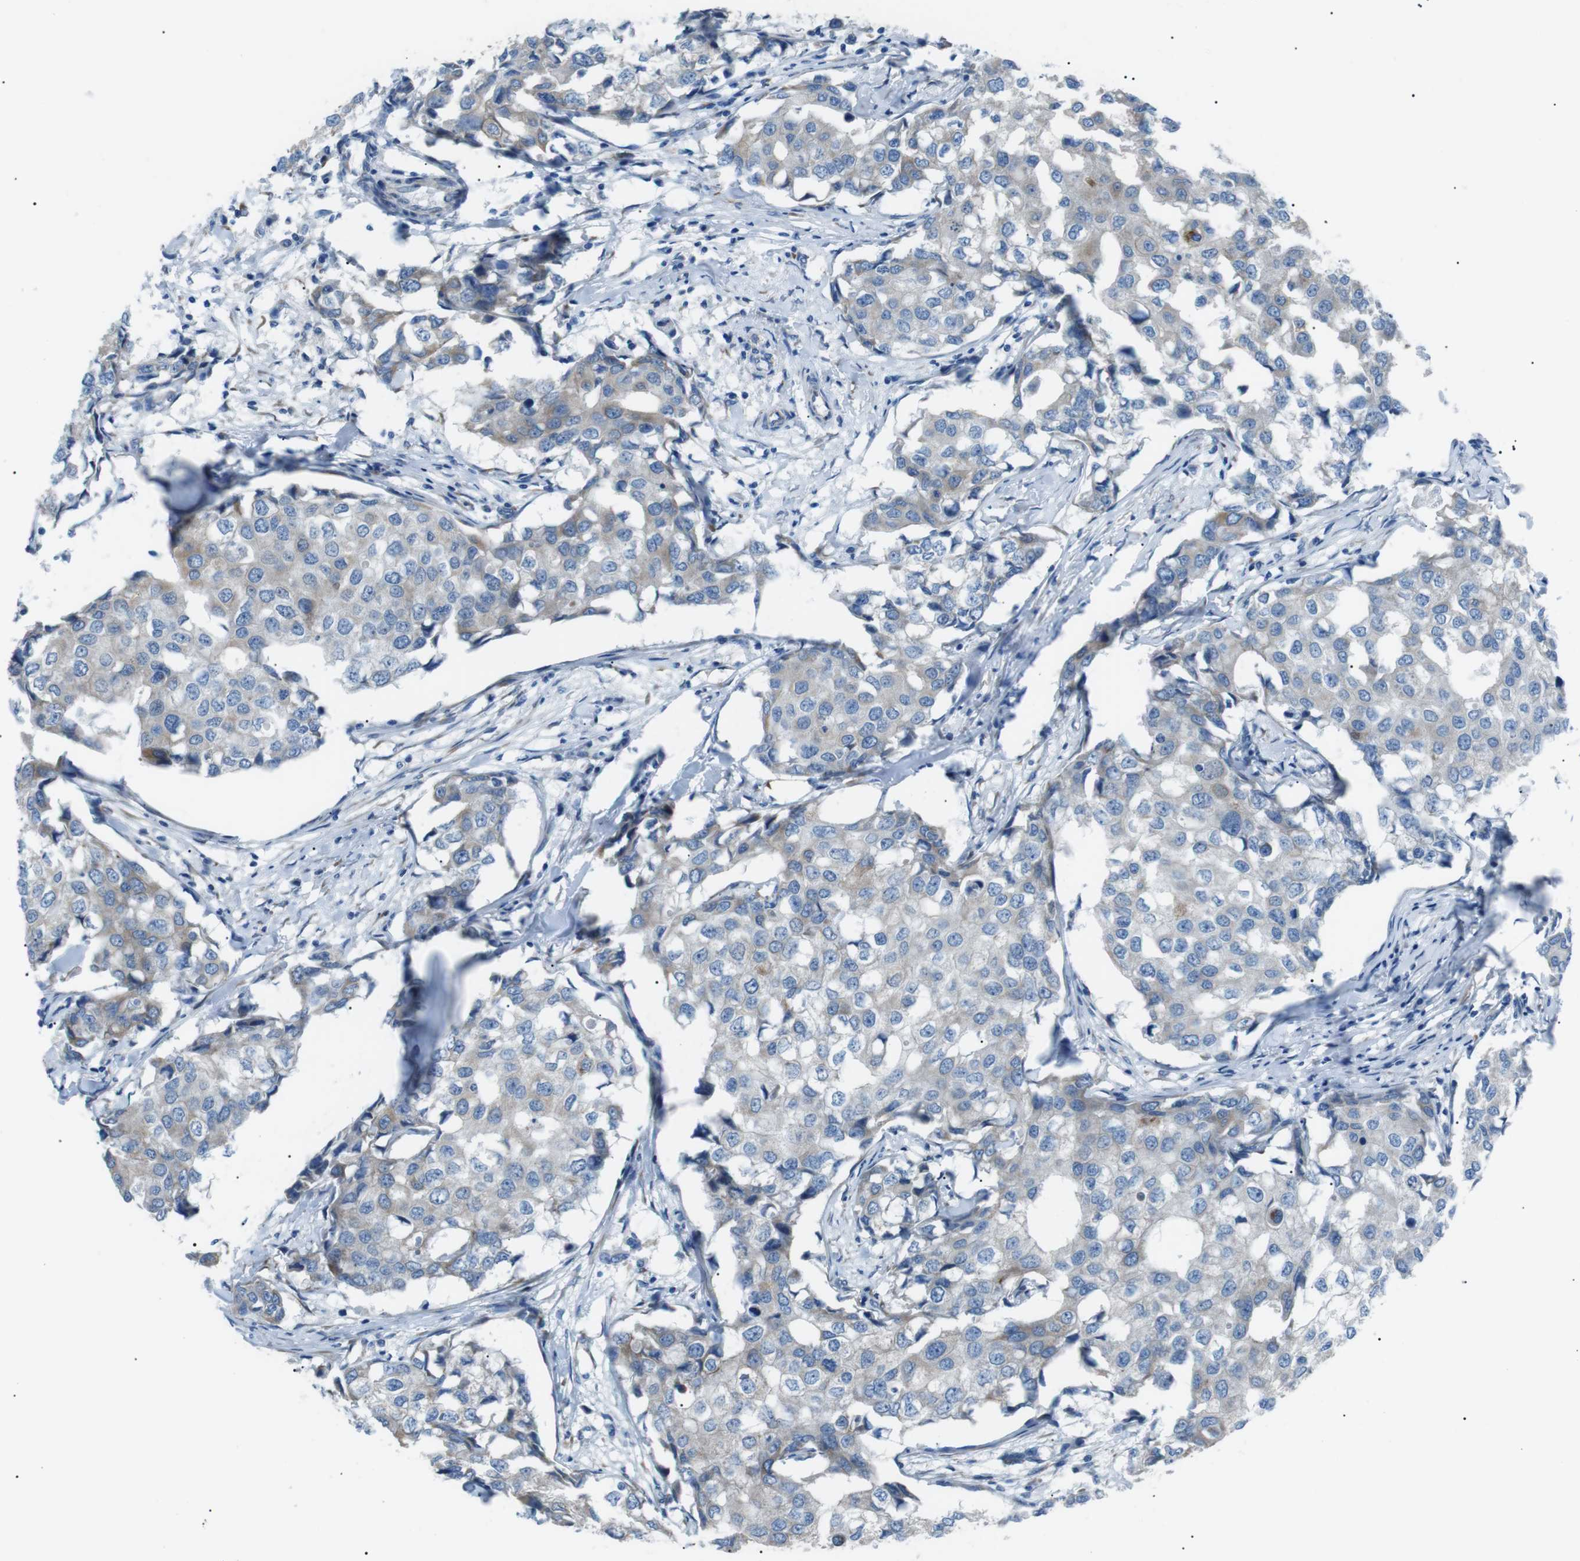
{"staining": {"intensity": "negative", "quantity": "none", "location": "none"}, "tissue": "breast cancer", "cell_type": "Tumor cells", "image_type": "cancer", "snomed": [{"axis": "morphology", "description": "Duct carcinoma"}, {"axis": "topography", "description": "Breast"}], "caption": "Tumor cells are negative for brown protein staining in breast cancer.", "gene": "MTARC2", "patient": {"sex": "female", "age": 27}}